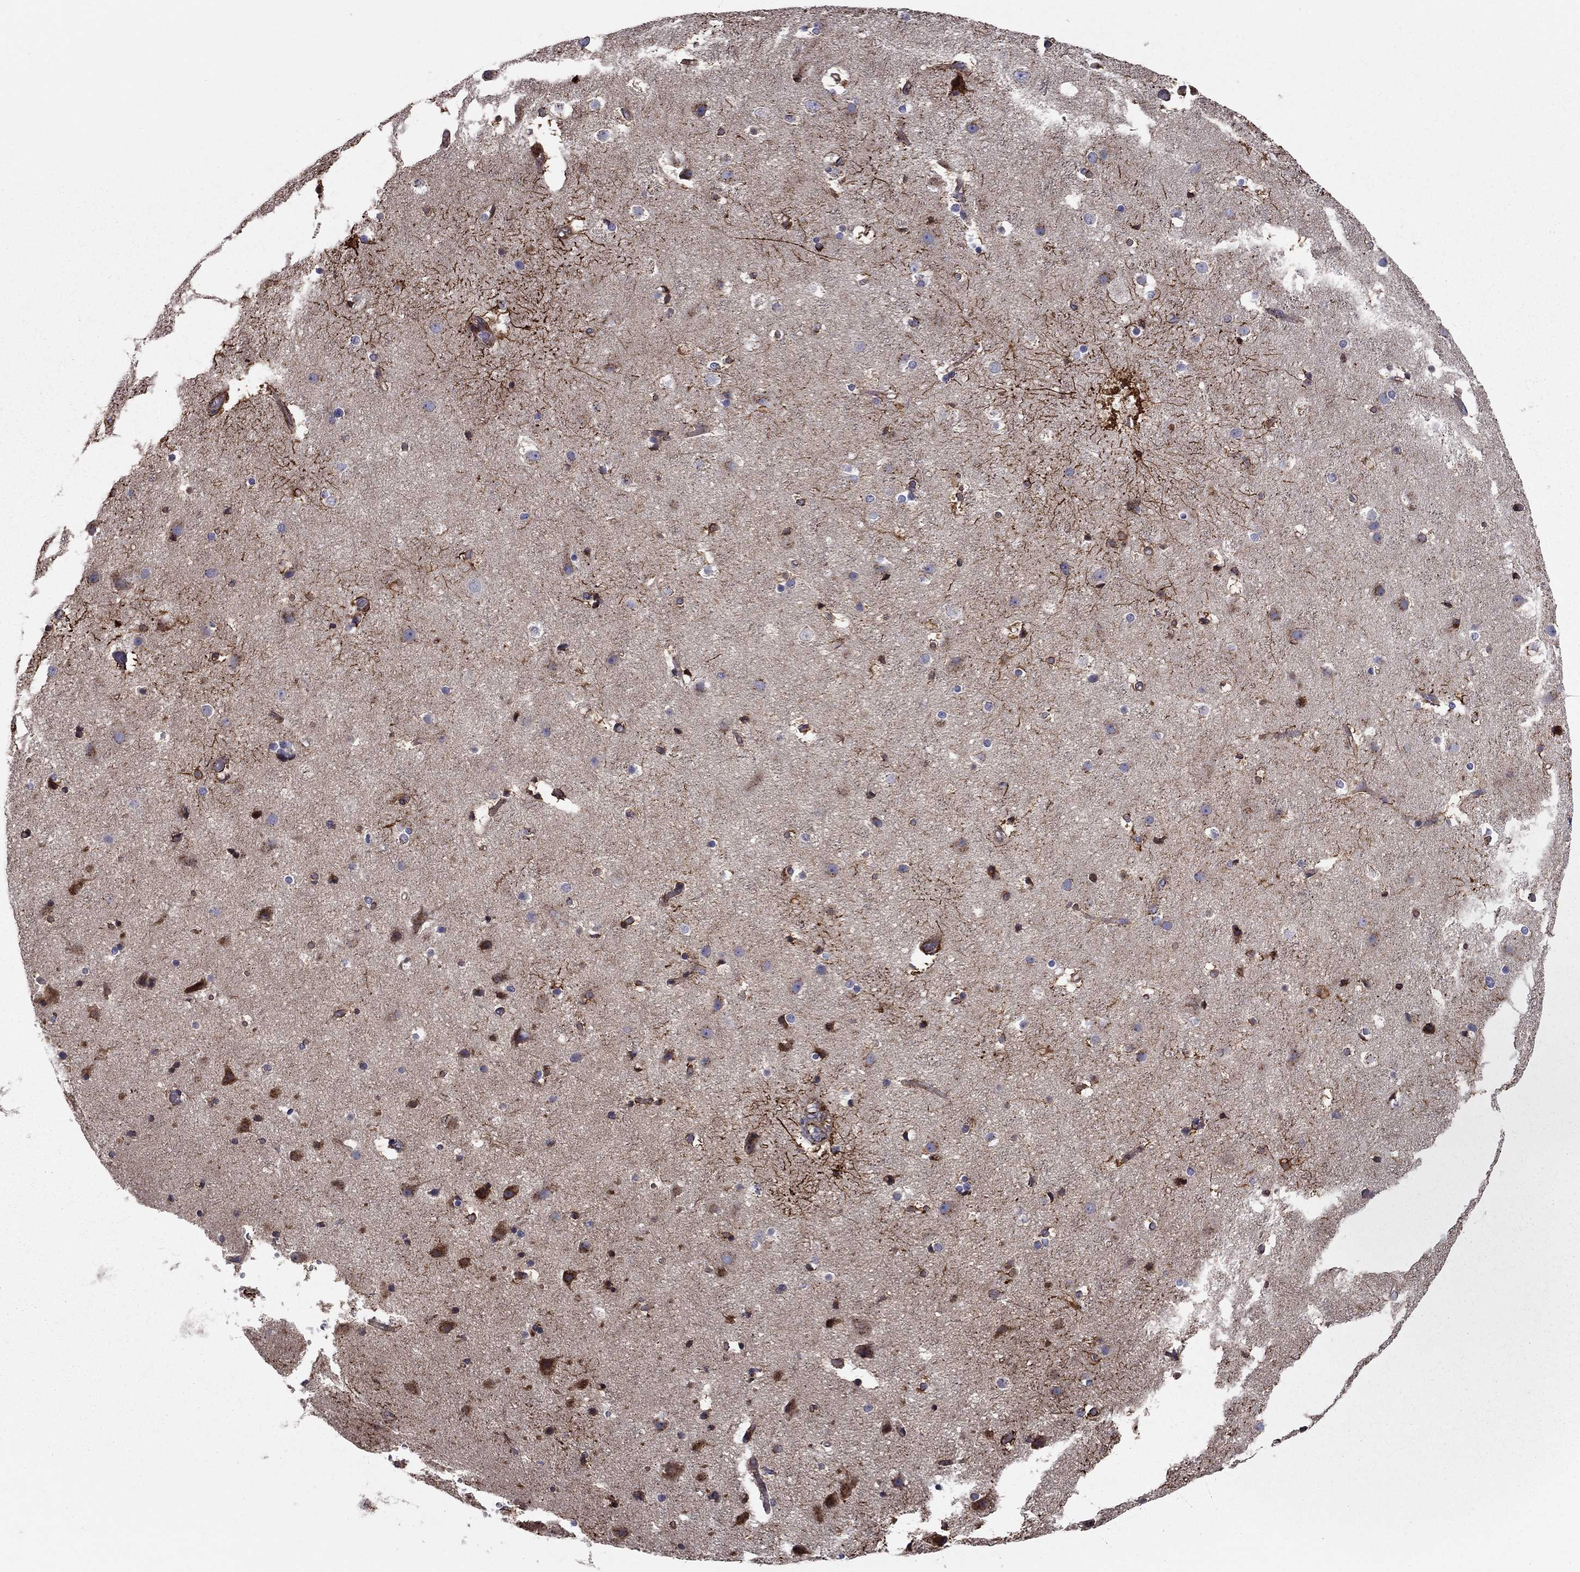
{"staining": {"intensity": "moderate", "quantity": "<25%", "location": "cytoplasmic/membranous"}, "tissue": "cerebral cortex", "cell_type": "Endothelial cells", "image_type": "normal", "snomed": [{"axis": "morphology", "description": "Normal tissue, NOS"}, {"axis": "topography", "description": "Cerebral cortex"}], "caption": "Immunohistochemical staining of unremarkable human cerebral cortex exhibits moderate cytoplasmic/membranous protein positivity in approximately <25% of endothelial cells. The staining was performed using DAB, with brown indicating positive protein expression. Nuclei are stained blue with hematoxylin.", "gene": "CLSTN1", "patient": {"sex": "female", "age": 52}}